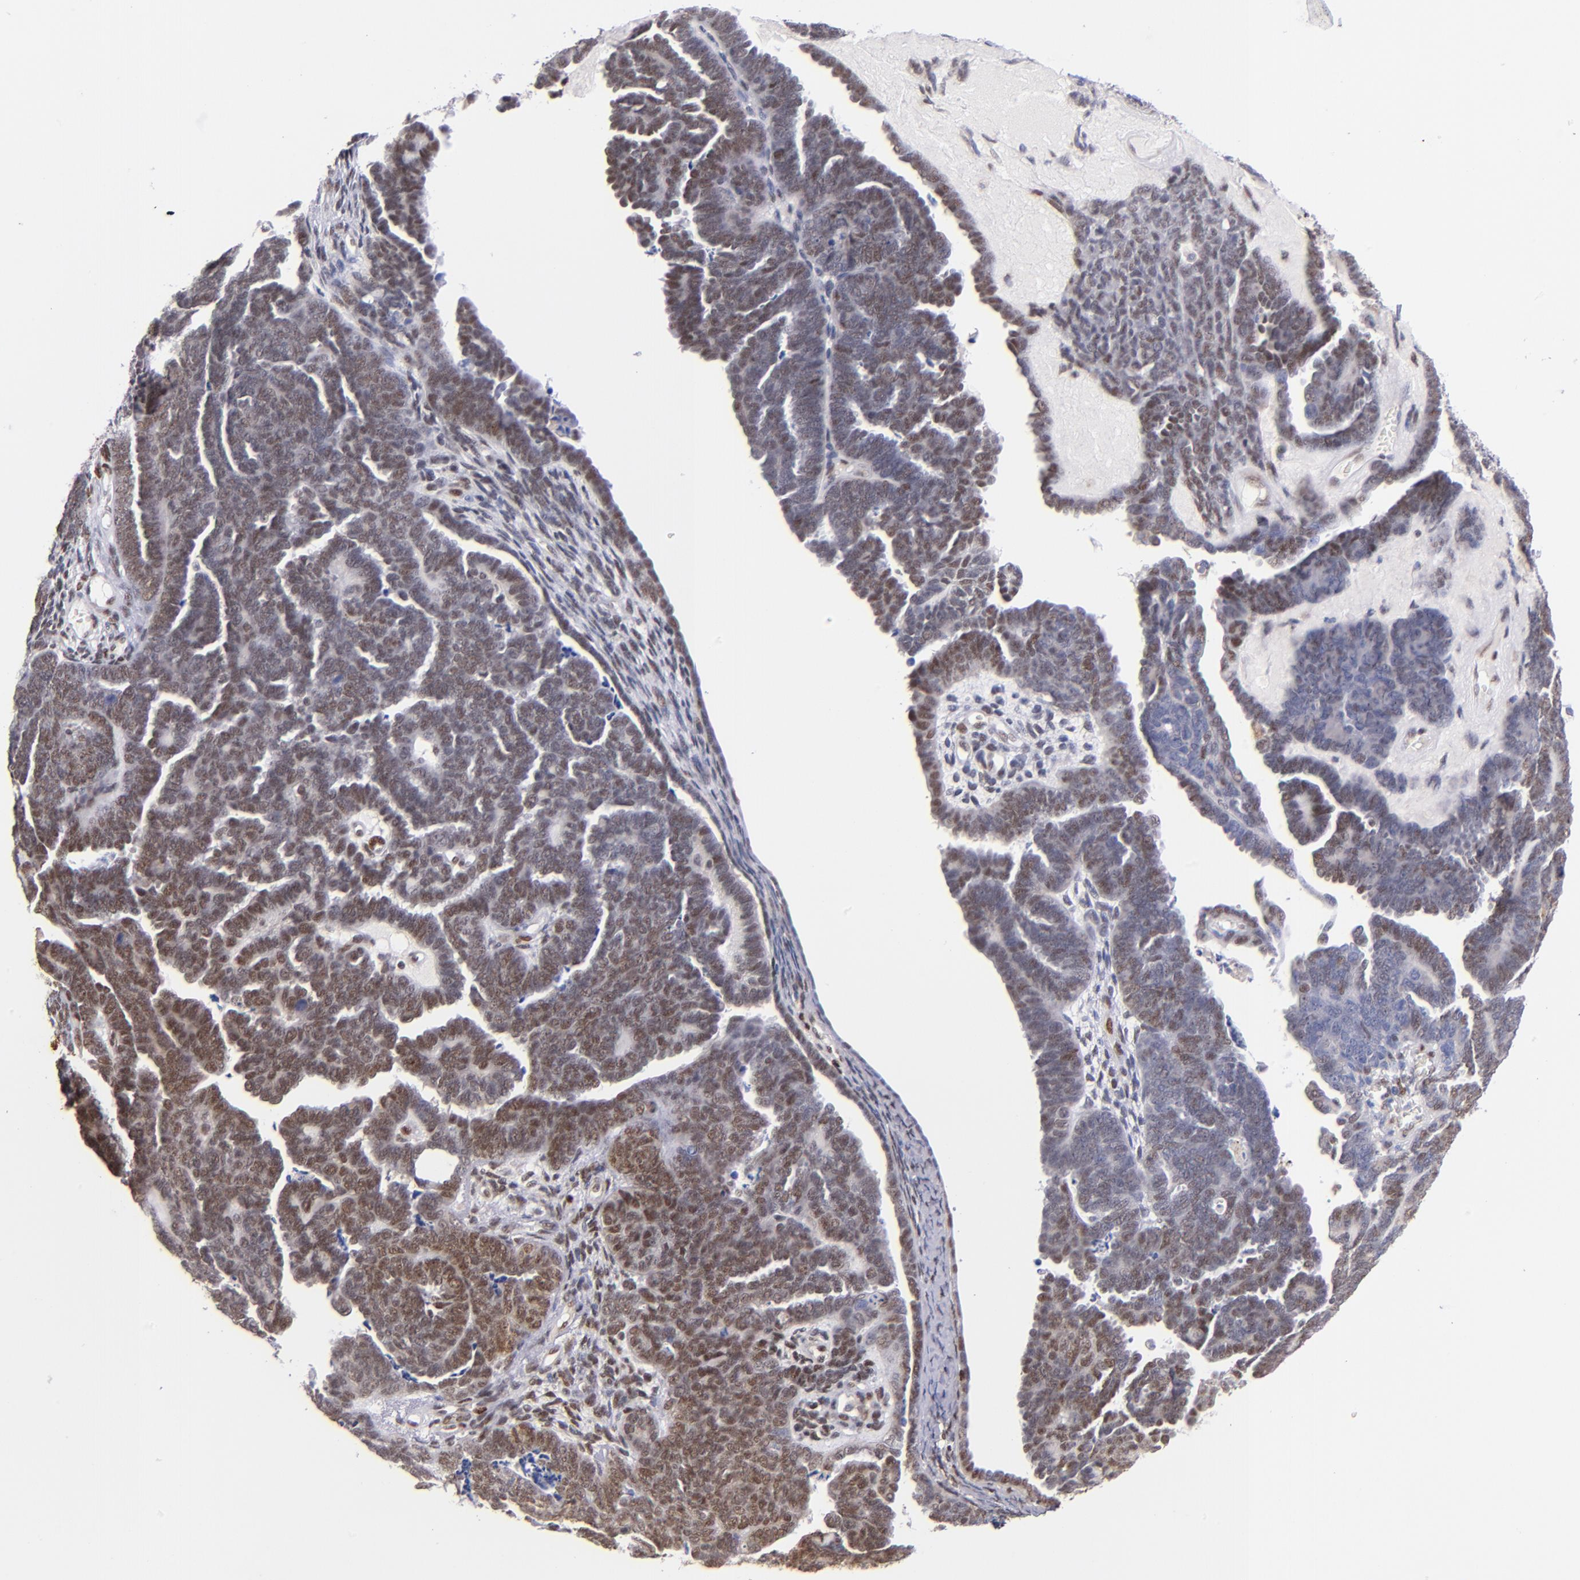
{"staining": {"intensity": "moderate", "quantity": ">75%", "location": "nuclear"}, "tissue": "endometrial cancer", "cell_type": "Tumor cells", "image_type": "cancer", "snomed": [{"axis": "morphology", "description": "Neoplasm, malignant, NOS"}, {"axis": "topography", "description": "Endometrium"}], "caption": "Brown immunohistochemical staining in human endometrial neoplasm (malignant) demonstrates moderate nuclear expression in about >75% of tumor cells. (brown staining indicates protein expression, while blue staining denotes nuclei).", "gene": "SRF", "patient": {"sex": "female", "age": 74}}